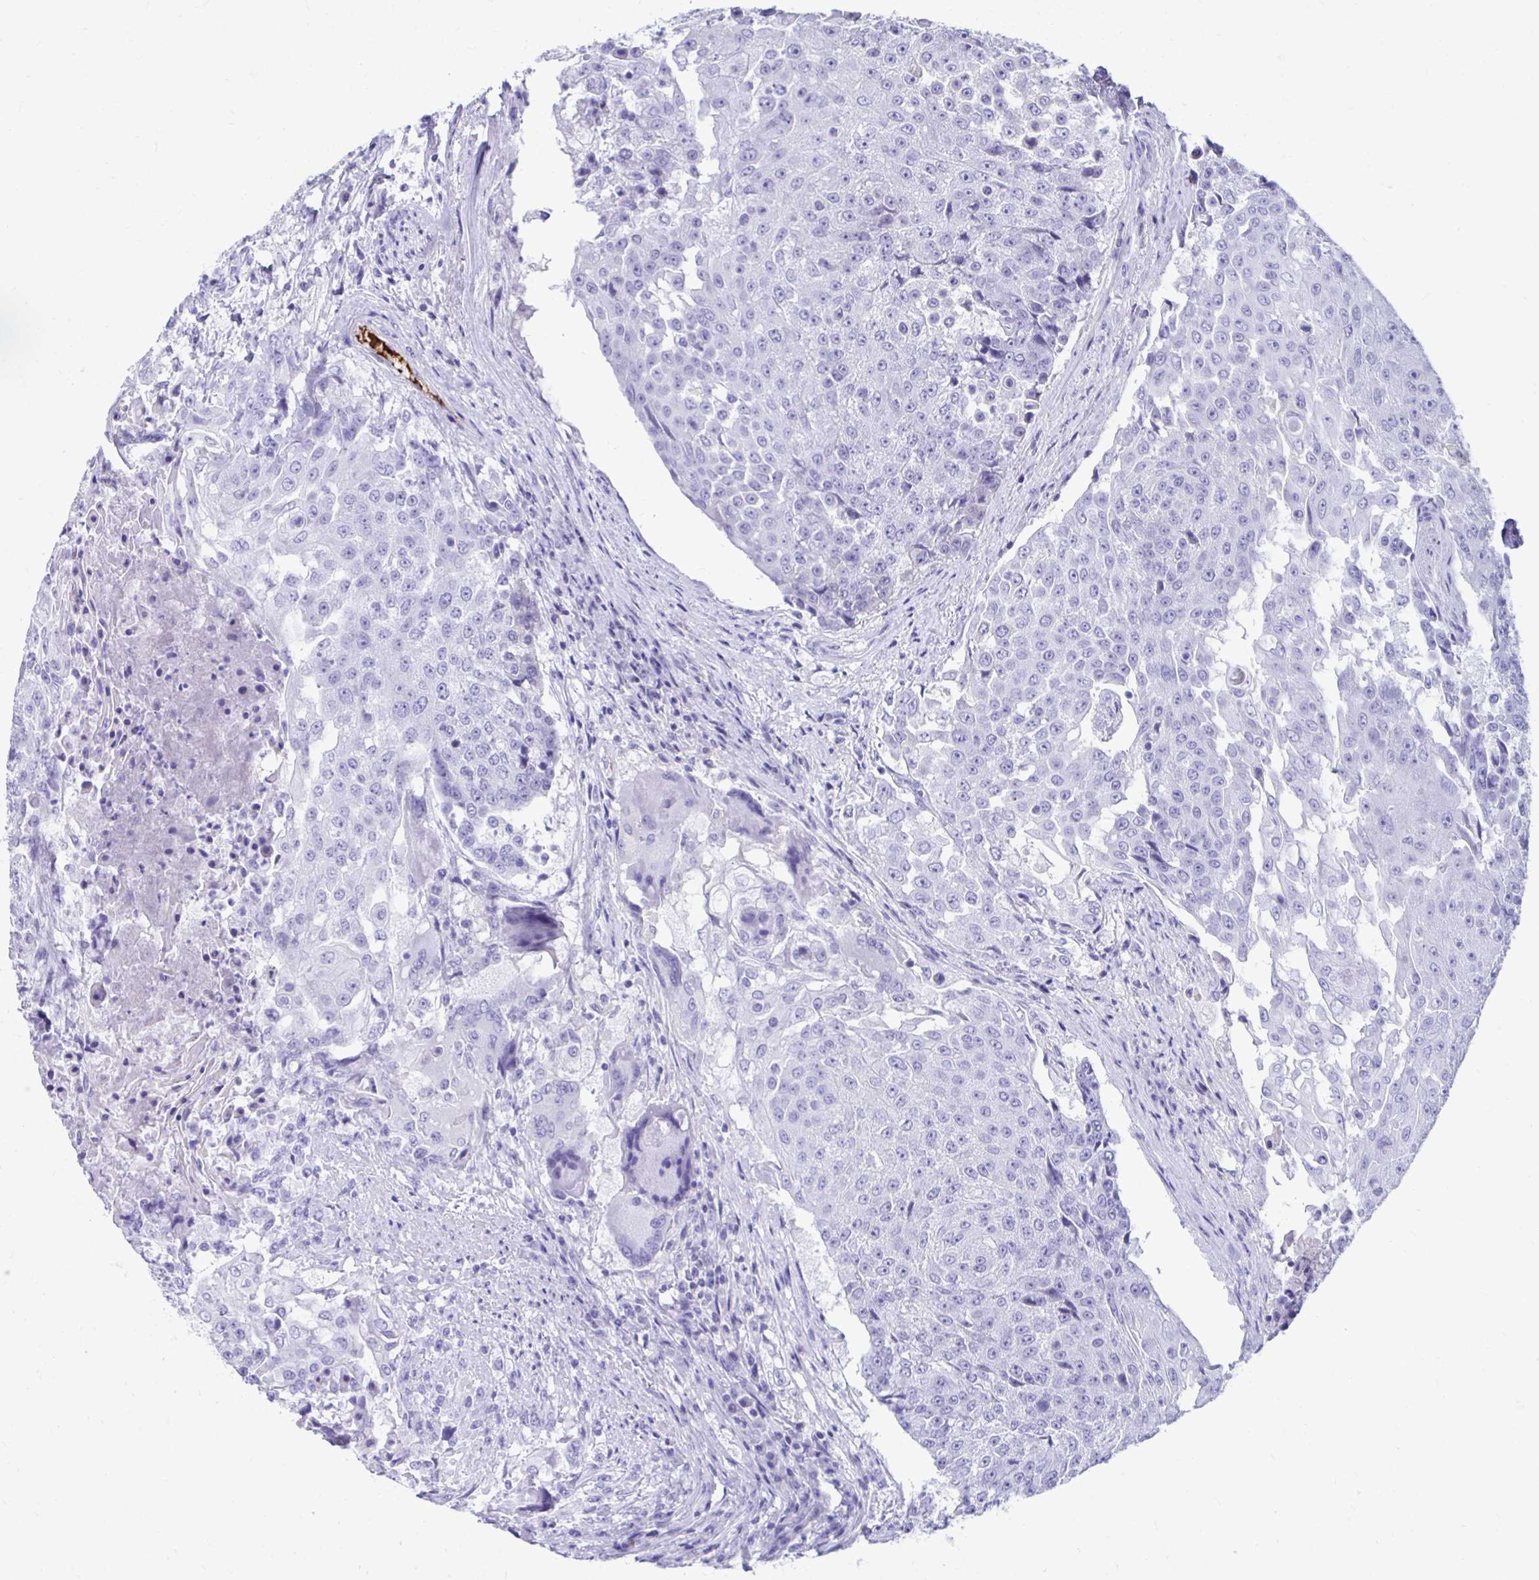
{"staining": {"intensity": "negative", "quantity": "none", "location": "none"}, "tissue": "urothelial cancer", "cell_type": "Tumor cells", "image_type": "cancer", "snomed": [{"axis": "morphology", "description": "Urothelial carcinoma, High grade"}, {"axis": "topography", "description": "Urinary bladder"}], "caption": "IHC histopathology image of neoplastic tissue: urothelial cancer stained with DAB (3,3'-diaminobenzidine) exhibits no significant protein positivity in tumor cells. (DAB (3,3'-diaminobenzidine) IHC, high magnification).", "gene": "SMIM9", "patient": {"sex": "female", "age": 63}}